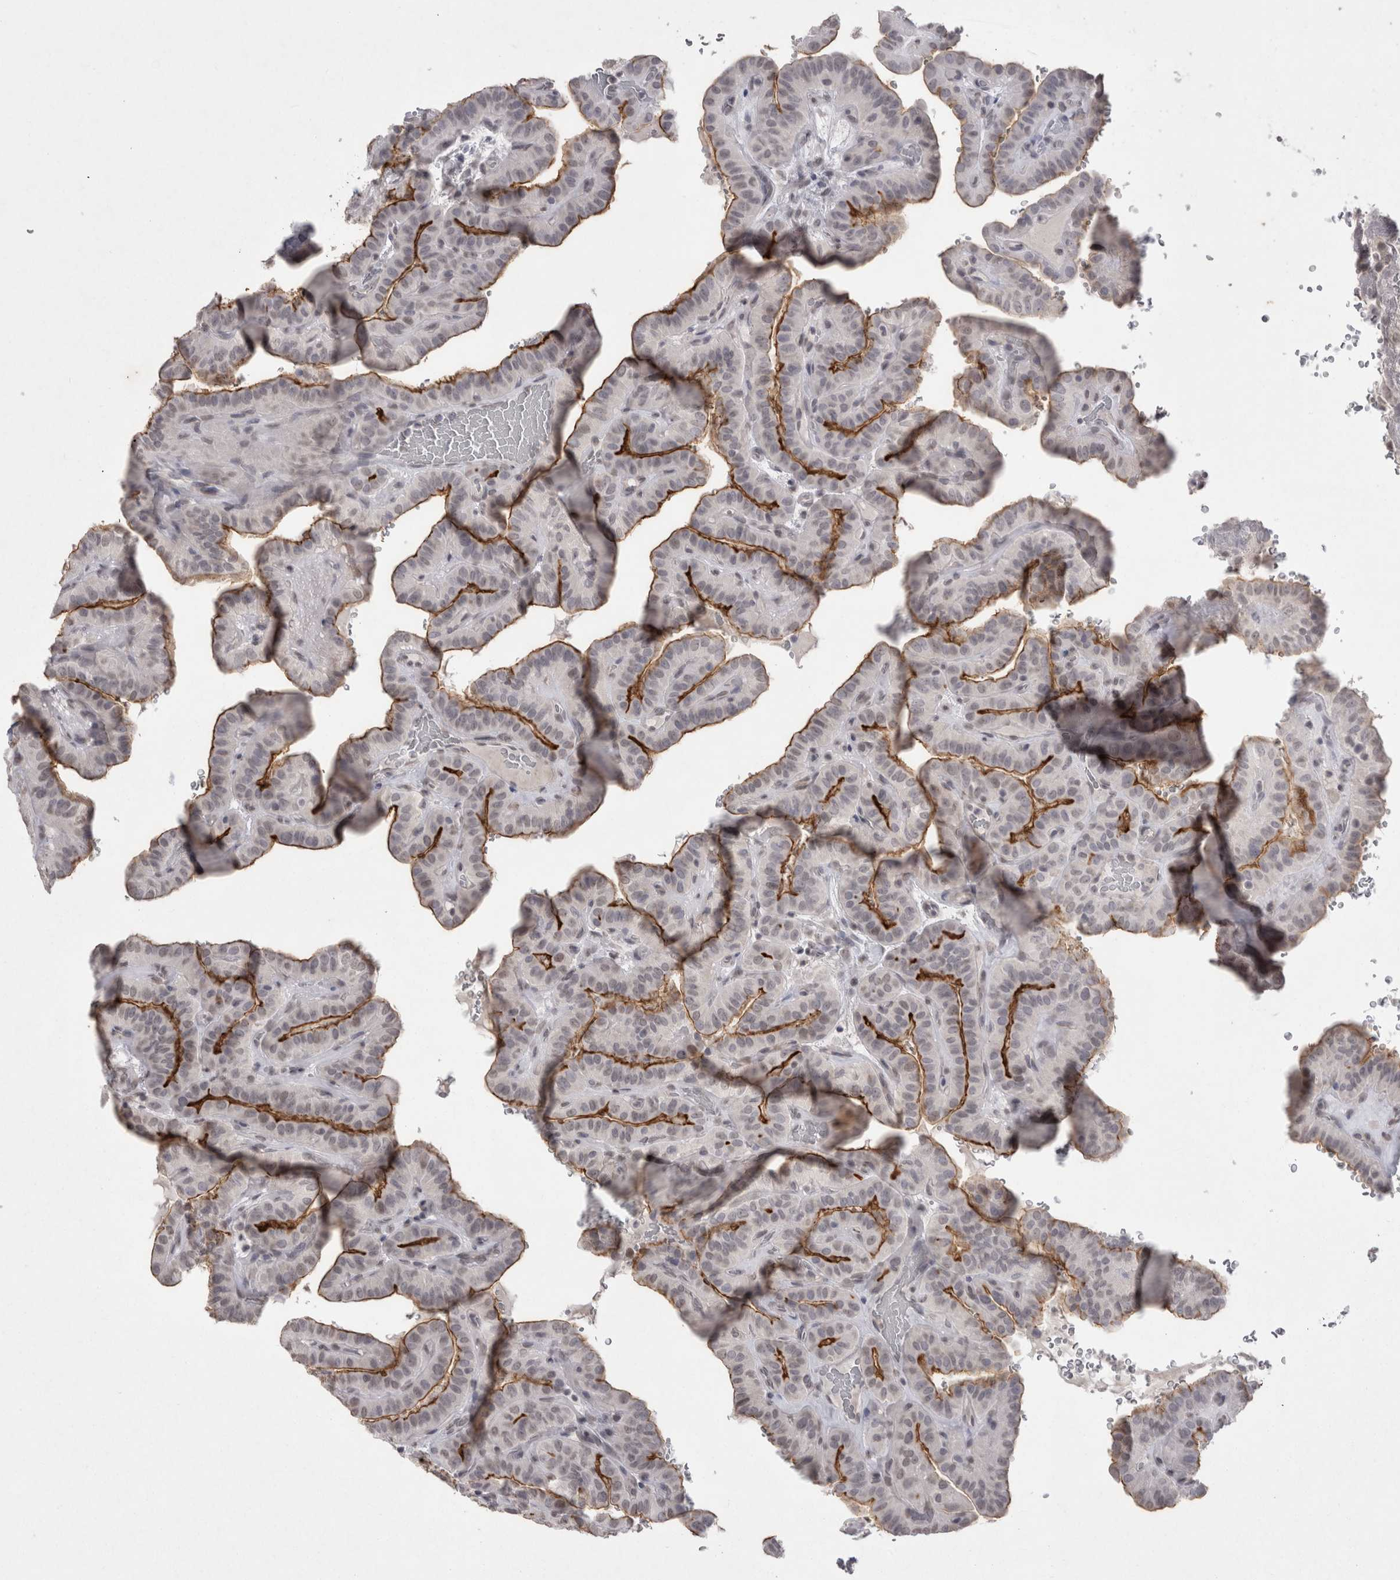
{"staining": {"intensity": "strong", "quantity": ">75%", "location": "cytoplasmic/membranous"}, "tissue": "thyroid cancer", "cell_type": "Tumor cells", "image_type": "cancer", "snomed": [{"axis": "morphology", "description": "Papillary adenocarcinoma, NOS"}, {"axis": "topography", "description": "Thyroid gland"}], "caption": "Thyroid cancer stained for a protein (brown) demonstrates strong cytoplasmic/membranous positive positivity in approximately >75% of tumor cells.", "gene": "DDX4", "patient": {"sex": "male", "age": 77}}